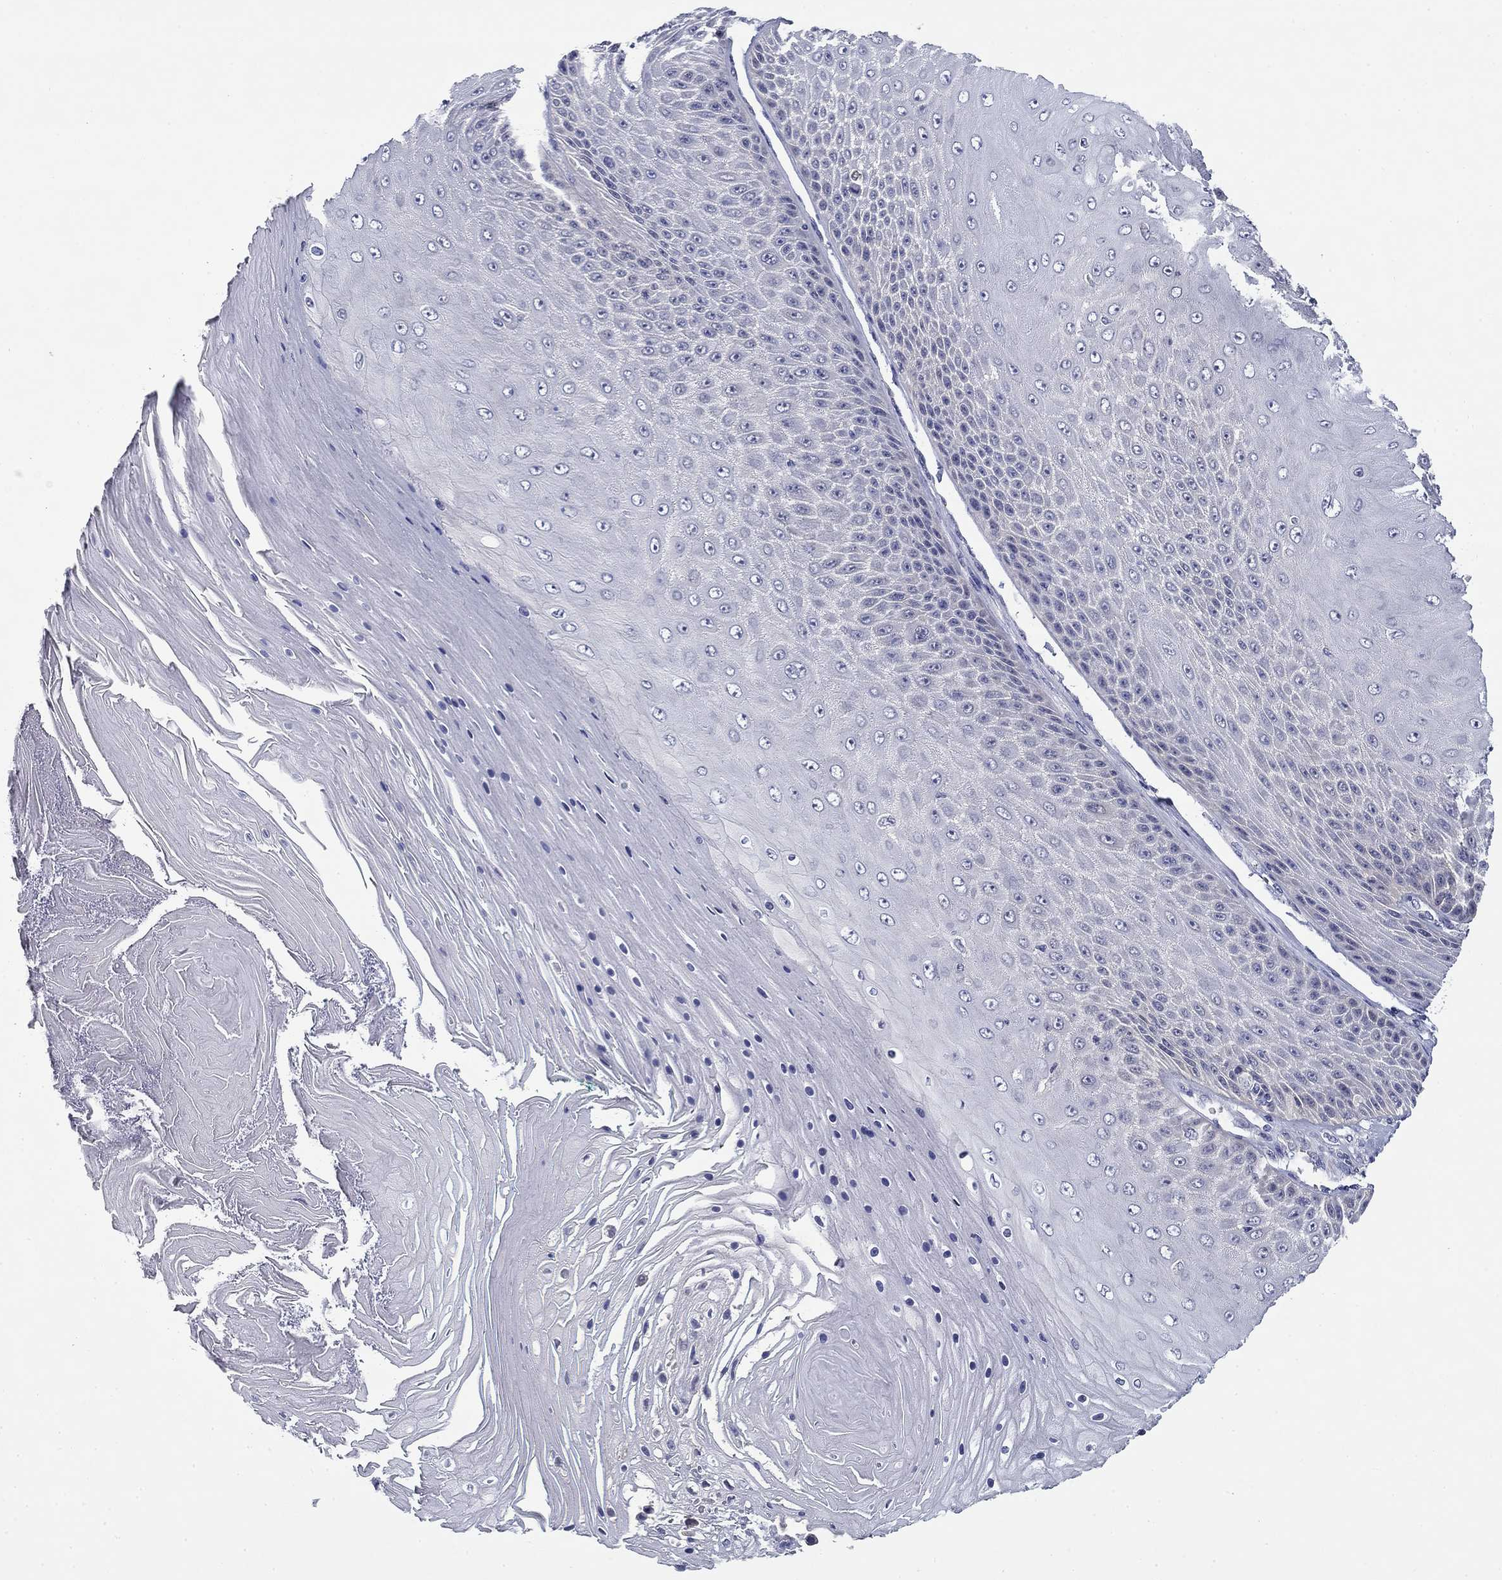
{"staining": {"intensity": "negative", "quantity": "none", "location": "none"}, "tissue": "skin cancer", "cell_type": "Tumor cells", "image_type": "cancer", "snomed": [{"axis": "morphology", "description": "Squamous cell carcinoma, NOS"}, {"axis": "topography", "description": "Skin"}], "caption": "DAB immunohistochemical staining of squamous cell carcinoma (skin) demonstrates no significant positivity in tumor cells.", "gene": "DDTL", "patient": {"sex": "male", "age": 62}}